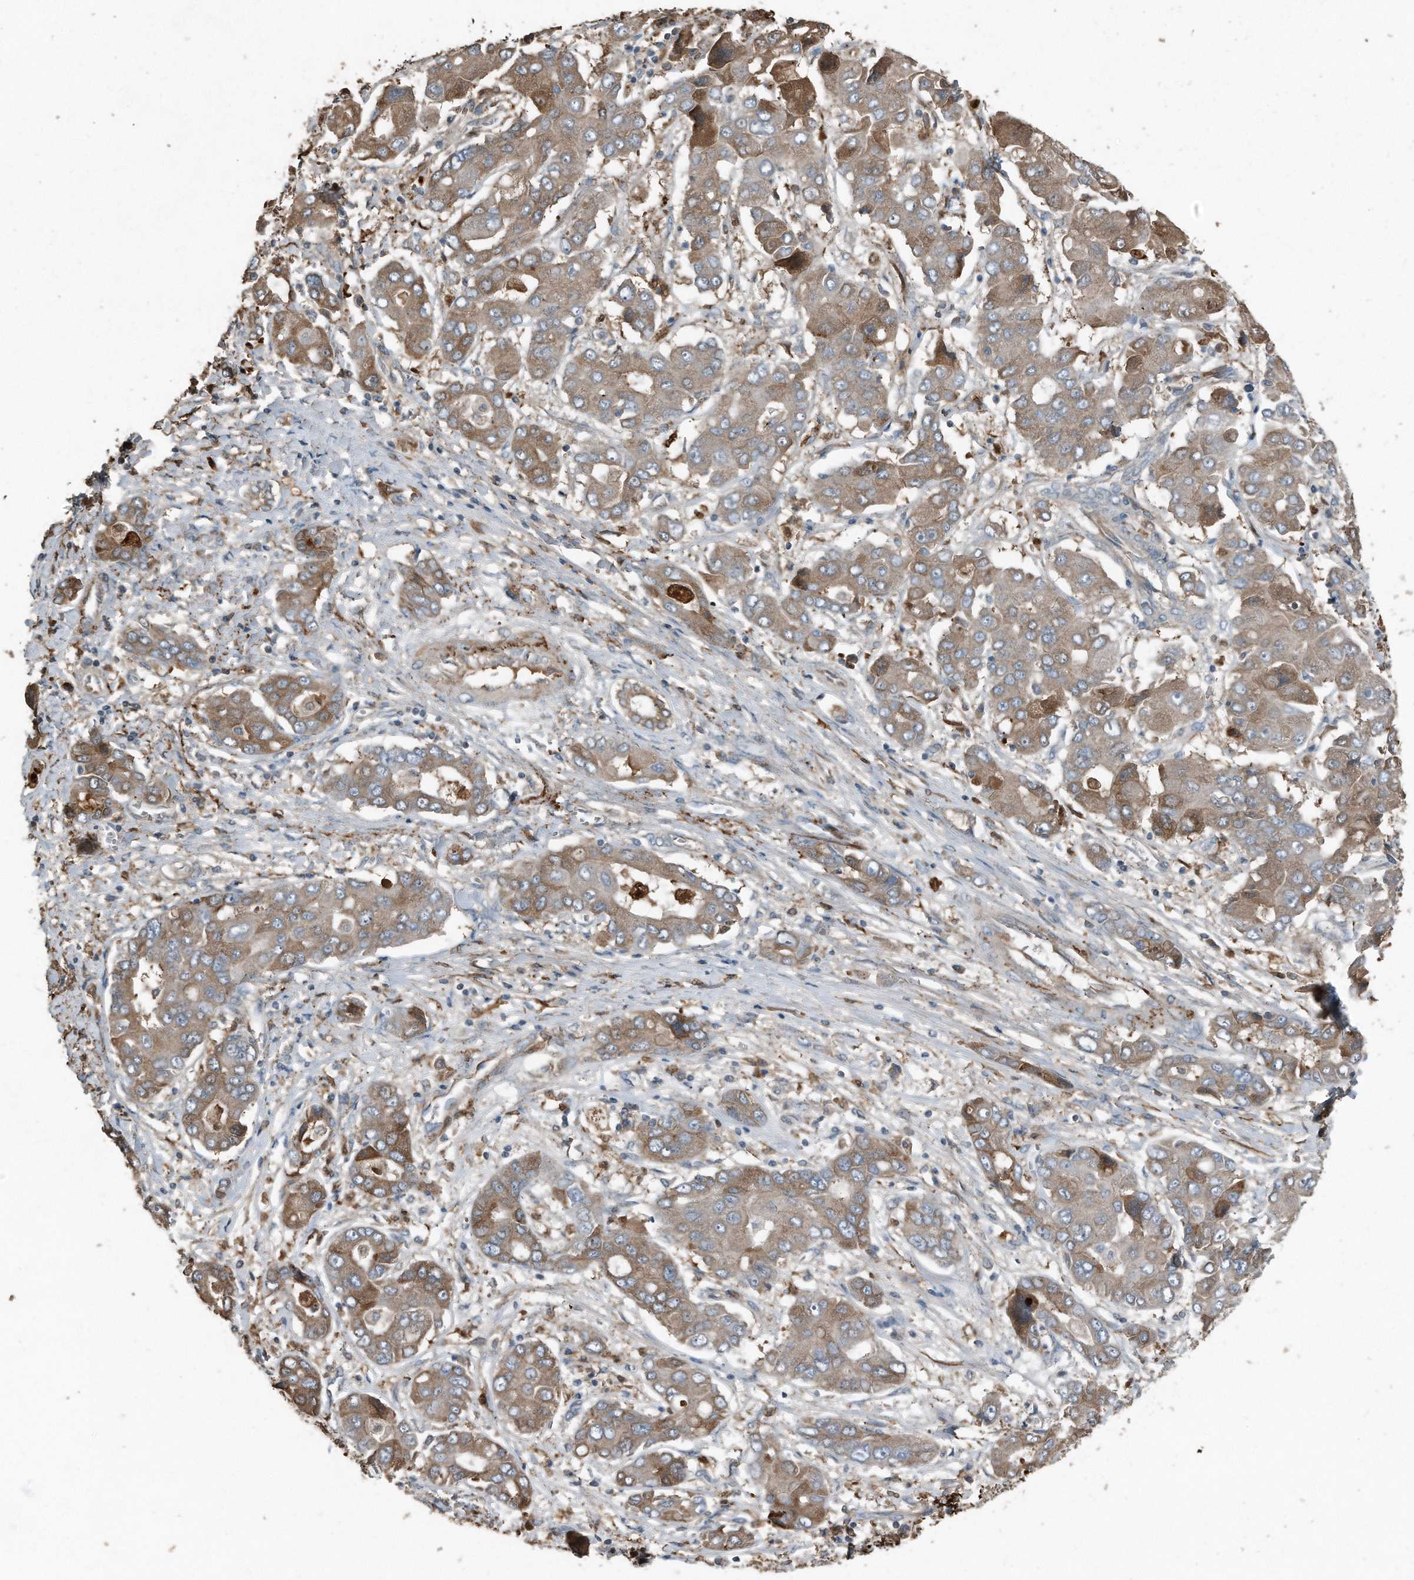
{"staining": {"intensity": "moderate", "quantity": "25%-75%", "location": "cytoplasmic/membranous"}, "tissue": "liver cancer", "cell_type": "Tumor cells", "image_type": "cancer", "snomed": [{"axis": "morphology", "description": "Cholangiocarcinoma"}, {"axis": "topography", "description": "Liver"}], "caption": "Immunohistochemistry (DAB (3,3'-diaminobenzidine)) staining of liver cancer (cholangiocarcinoma) exhibits moderate cytoplasmic/membranous protein positivity in approximately 25%-75% of tumor cells.", "gene": "C9", "patient": {"sex": "male", "age": 67}}